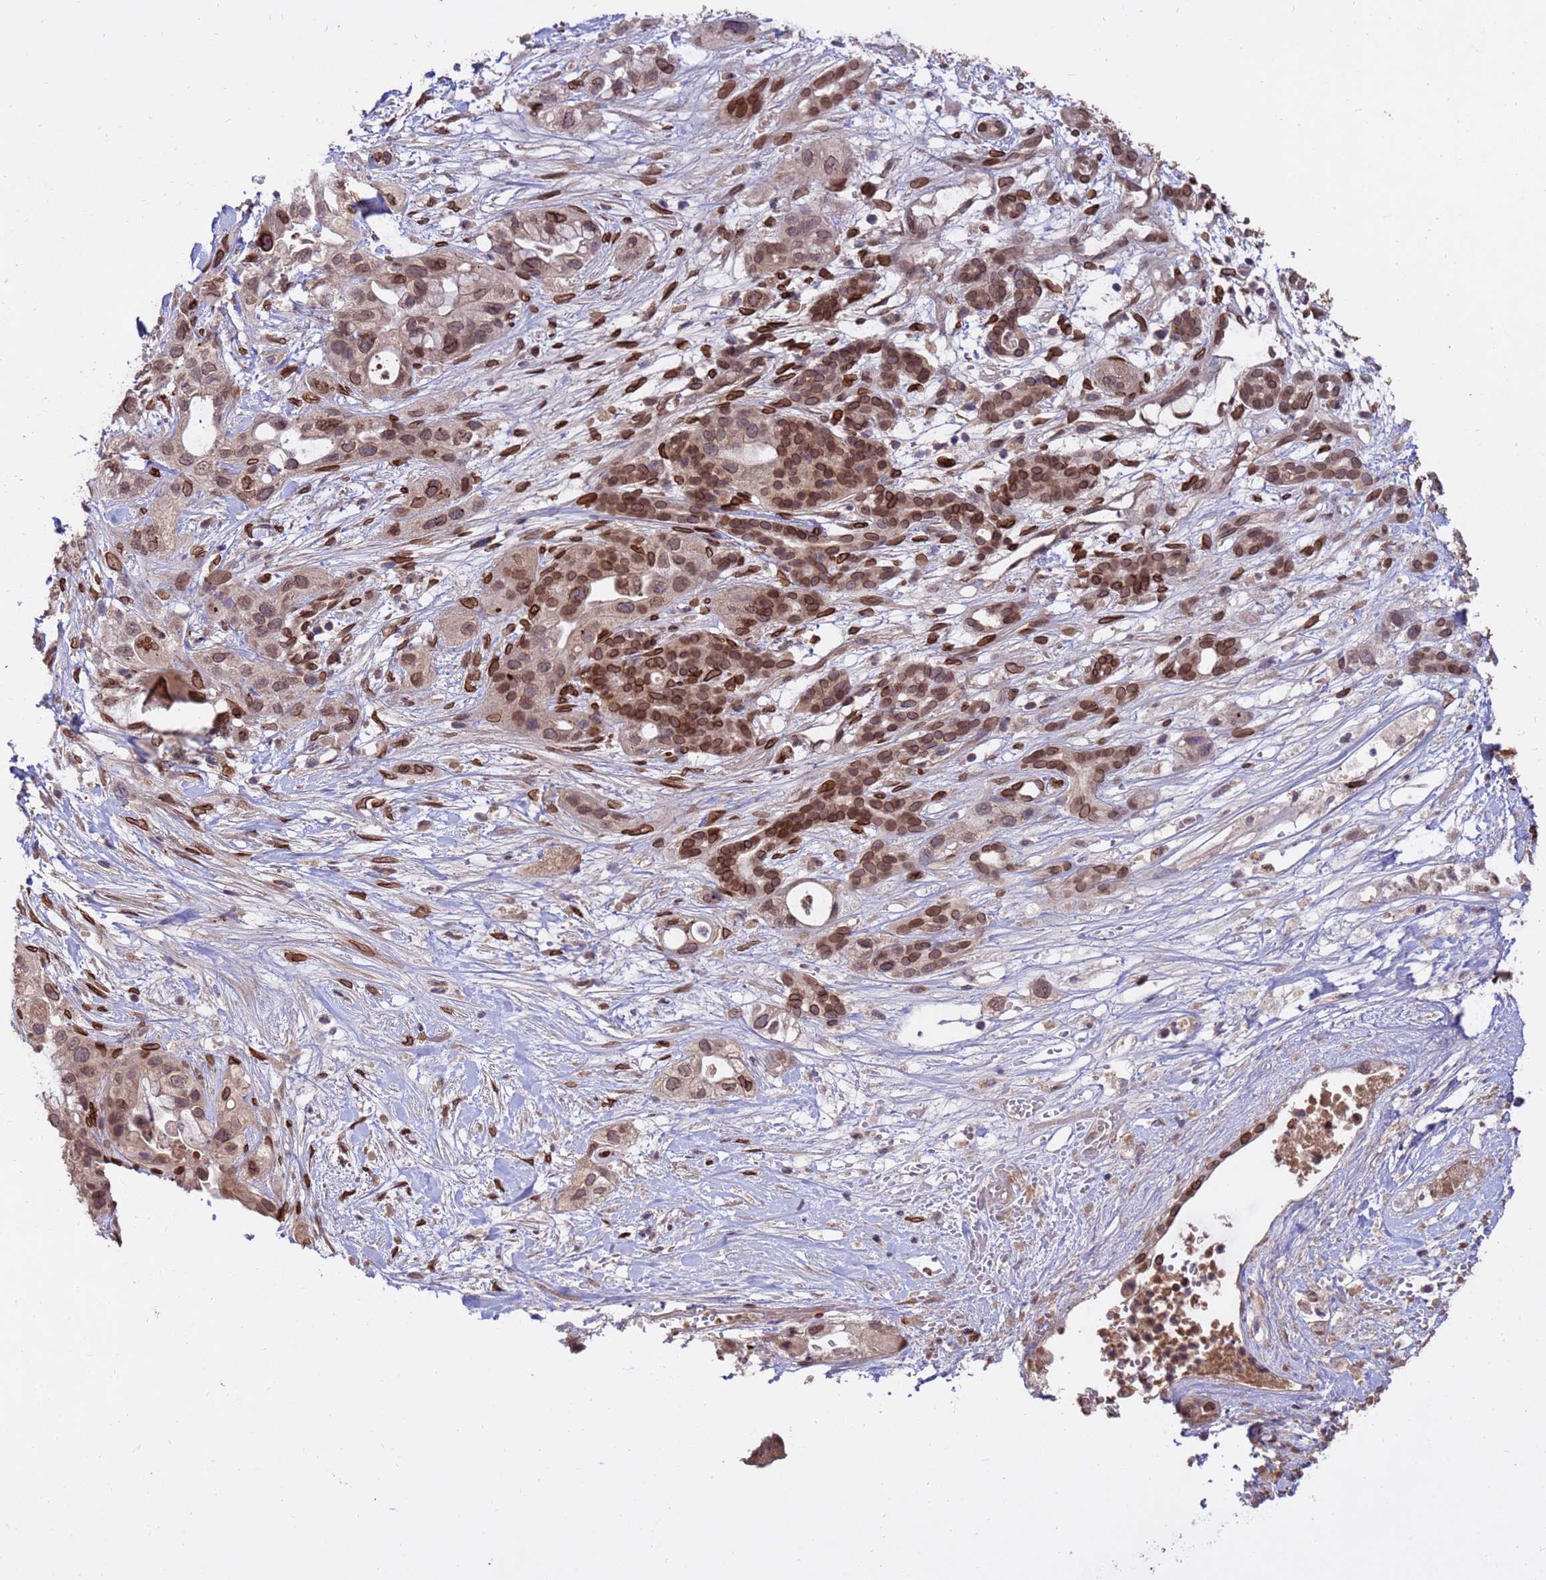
{"staining": {"intensity": "moderate", "quantity": ">75%", "location": "cytoplasmic/membranous,nuclear"}, "tissue": "pancreatic cancer", "cell_type": "Tumor cells", "image_type": "cancer", "snomed": [{"axis": "morphology", "description": "Adenocarcinoma, NOS"}, {"axis": "topography", "description": "Pancreas"}], "caption": "Pancreatic cancer (adenocarcinoma) tissue displays moderate cytoplasmic/membranous and nuclear expression in about >75% of tumor cells (DAB (3,3'-diaminobenzidine) IHC, brown staining for protein, blue staining for nuclei).", "gene": "GPR135", "patient": {"sex": "male", "age": 44}}